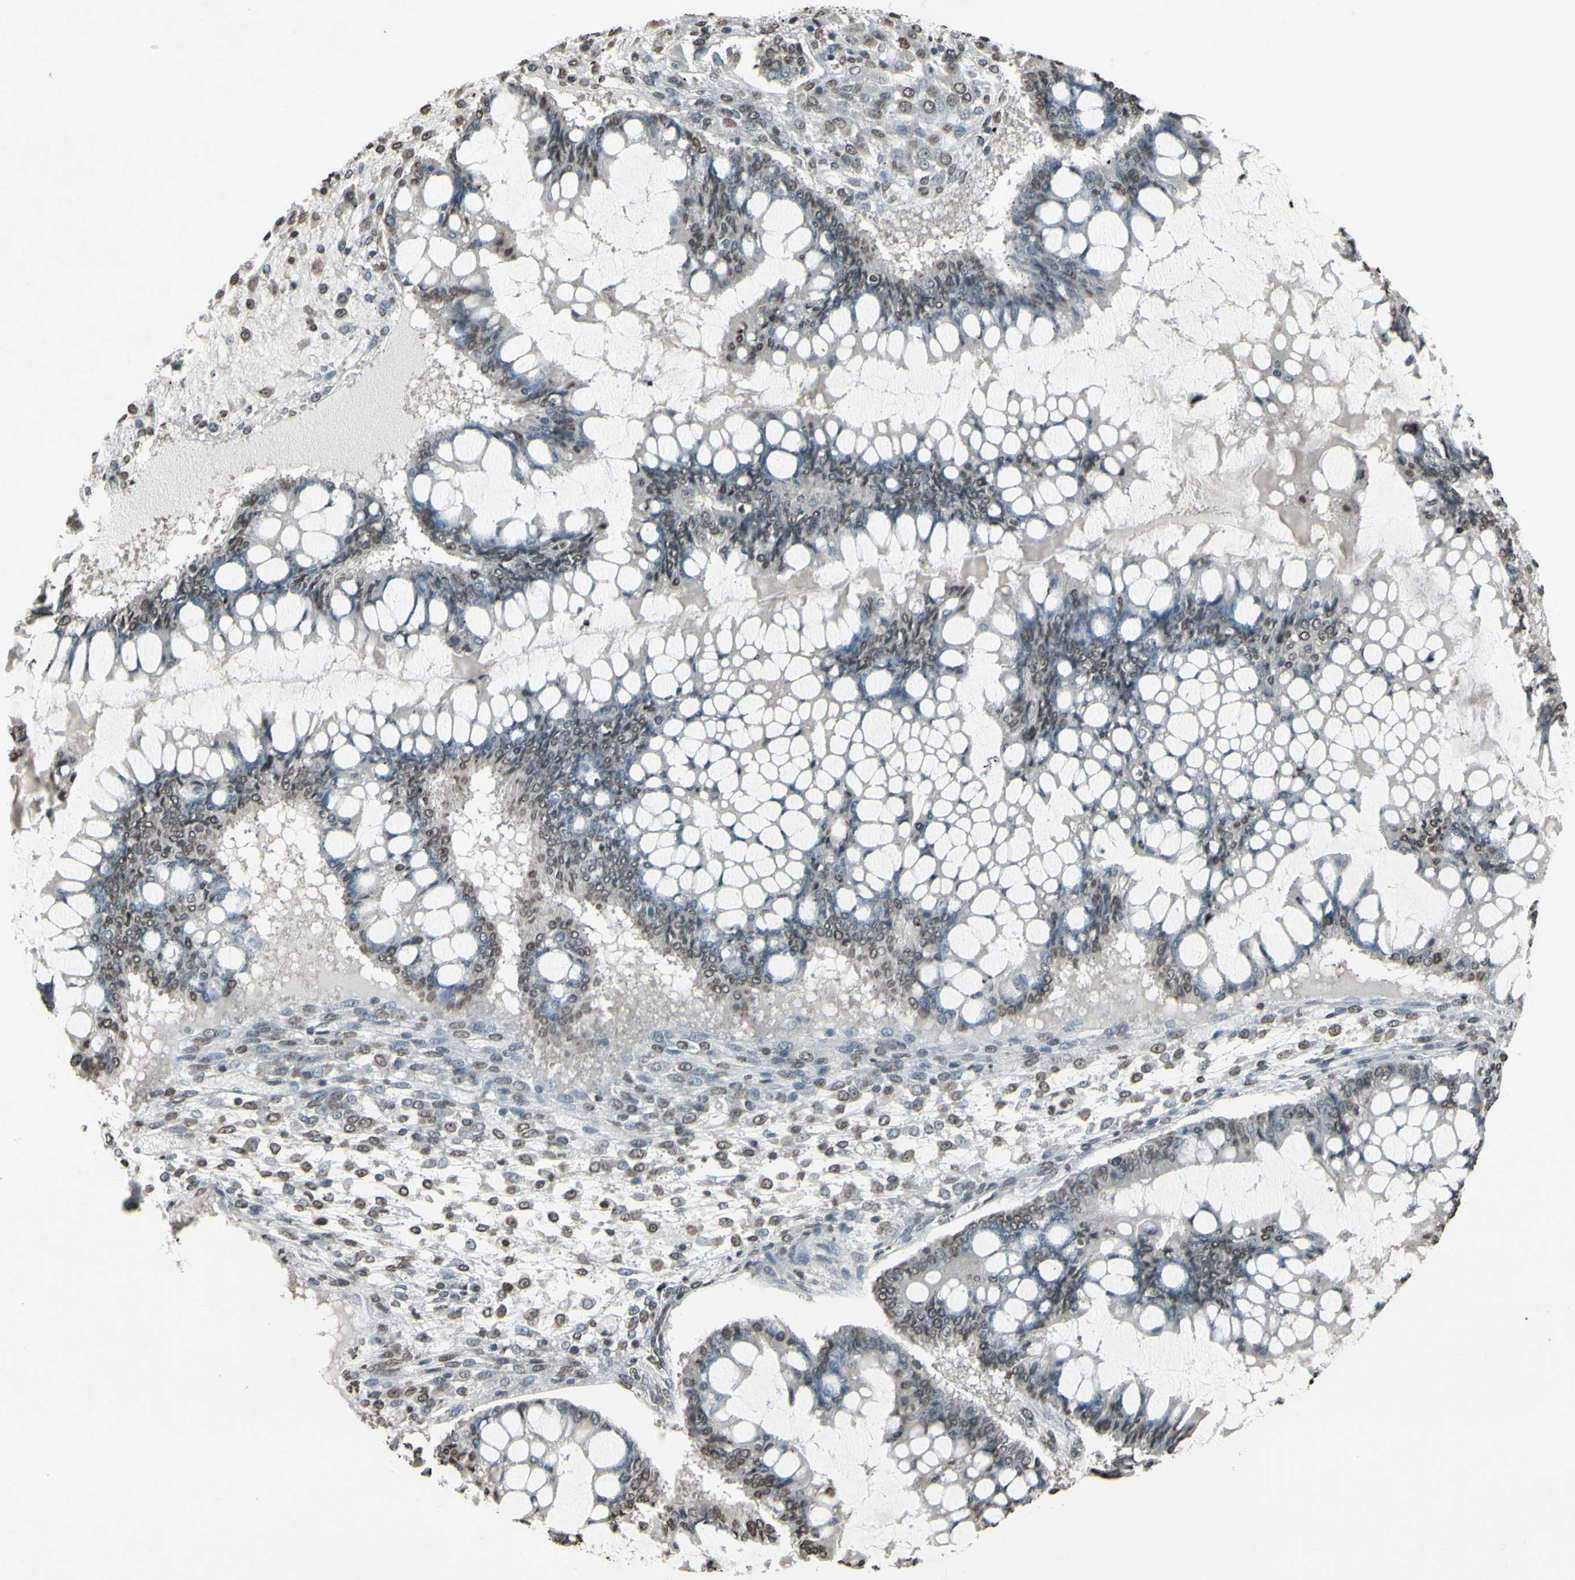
{"staining": {"intensity": "weak", "quantity": "25%-75%", "location": "cytoplasmic/membranous"}, "tissue": "ovarian cancer", "cell_type": "Tumor cells", "image_type": "cancer", "snomed": [{"axis": "morphology", "description": "Cystadenocarcinoma, mucinous, NOS"}, {"axis": "topography", "description": "Ovary"}], "caption": "Immunohistochemistry micrograph of human ovarian cancer (mucinous cystadenocarcinoma) stained for a protein (brown), which exhibits low levels of weak cytoplasmic/membranous positivity in approximately 25%-75% of tumor cells.", "gene": "CD79B", "patient": {"sex": "female", "age": 73}}